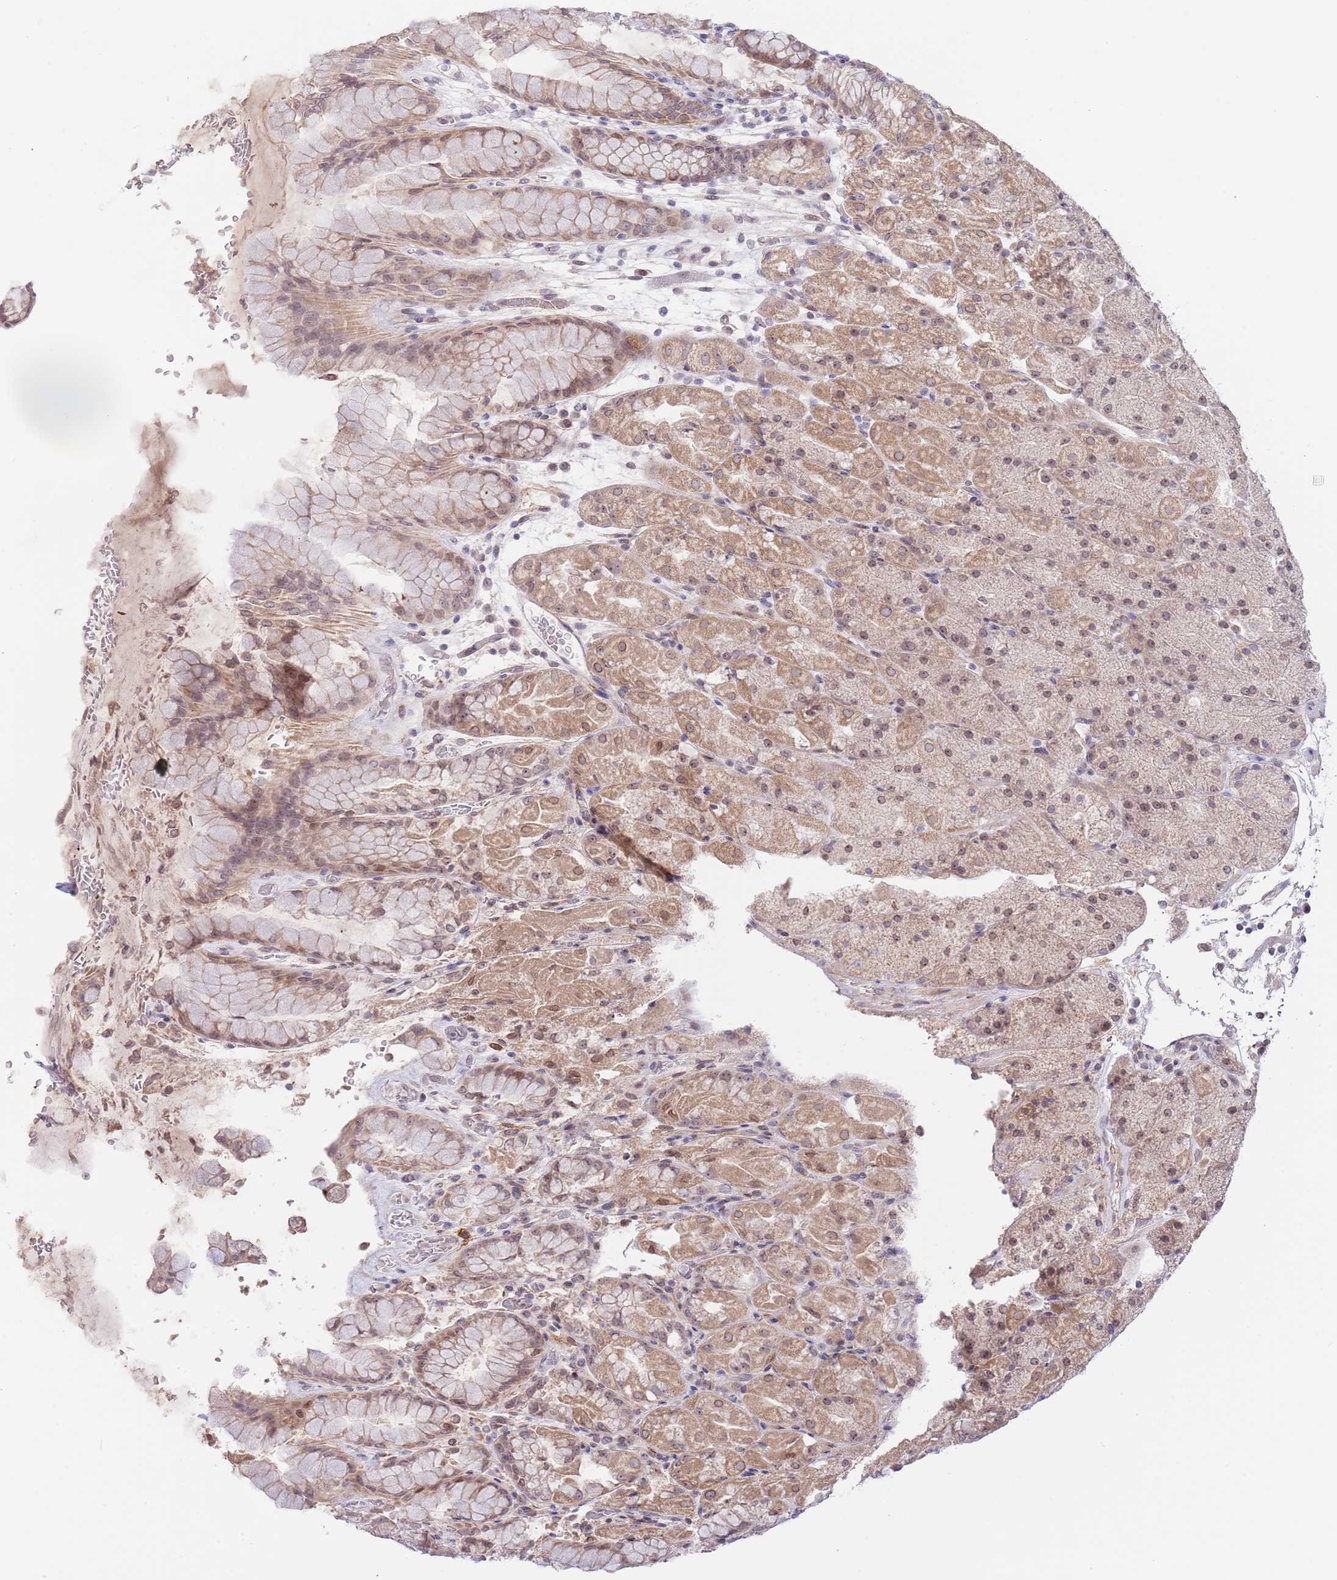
{"staining": {"intensity": "moderate", "quantity": ">75%", "location": "cytoplasmic/membranous,nuclear"}, "tissue": "stomach", "cell_type": "Glandular cells", "image_type": "normal", "snomed": [{"axis": "morphology", "description": "Normal tissue, NOS"}, {"axis": "topography", "description": "Stomach, upper"}, {"axis": "topography", "description": "Stomach, lower"}], "caption": "The image exhibits staining of normal stomach, revealing moderate cytoplasmic/membranous,nuclear protein staining (brown color) within glandular cells. The protein of interest is shown in brown color, while the nuclei are stained blue.", "gene": "AP1S2", "patient": {"sex": "male", "age": 67}}